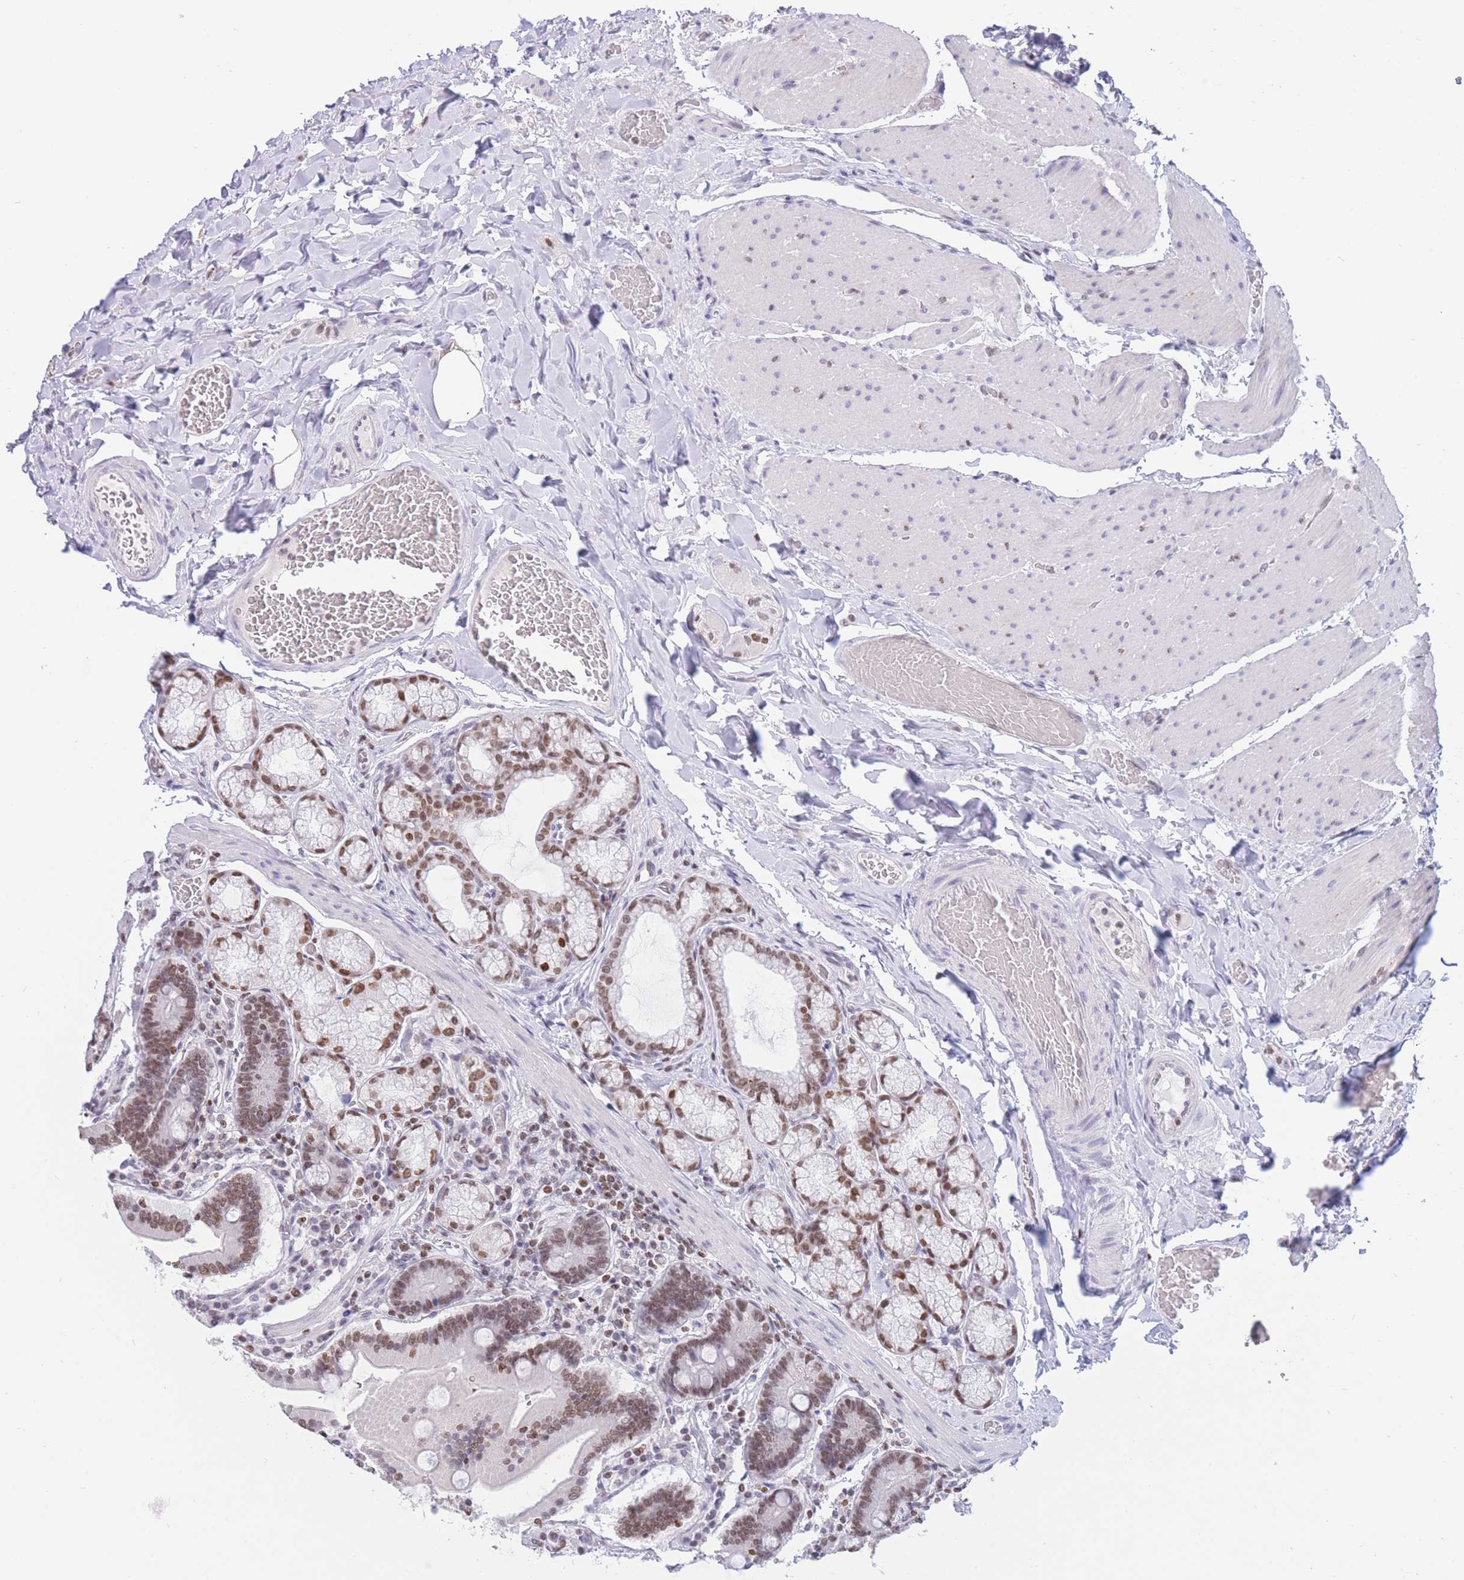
{"staining": {"intensity": "moderate", "quantity": ">75%", "location": "nuclear"}, "tissue": "duodenum", "cell_type": "Glandular cells", "image_type": "normal", "snomed": [{"axis": "morphology", "description": "Normal tissue, NOS"}, {"axis": "topography", "description": "Duodenum"}], "caption": "Human duodenum stained with a protein marker shows moderate staining in glandular cells.", "gene": "HMGN1", "patient": {"sex": "female", "age": 62}}